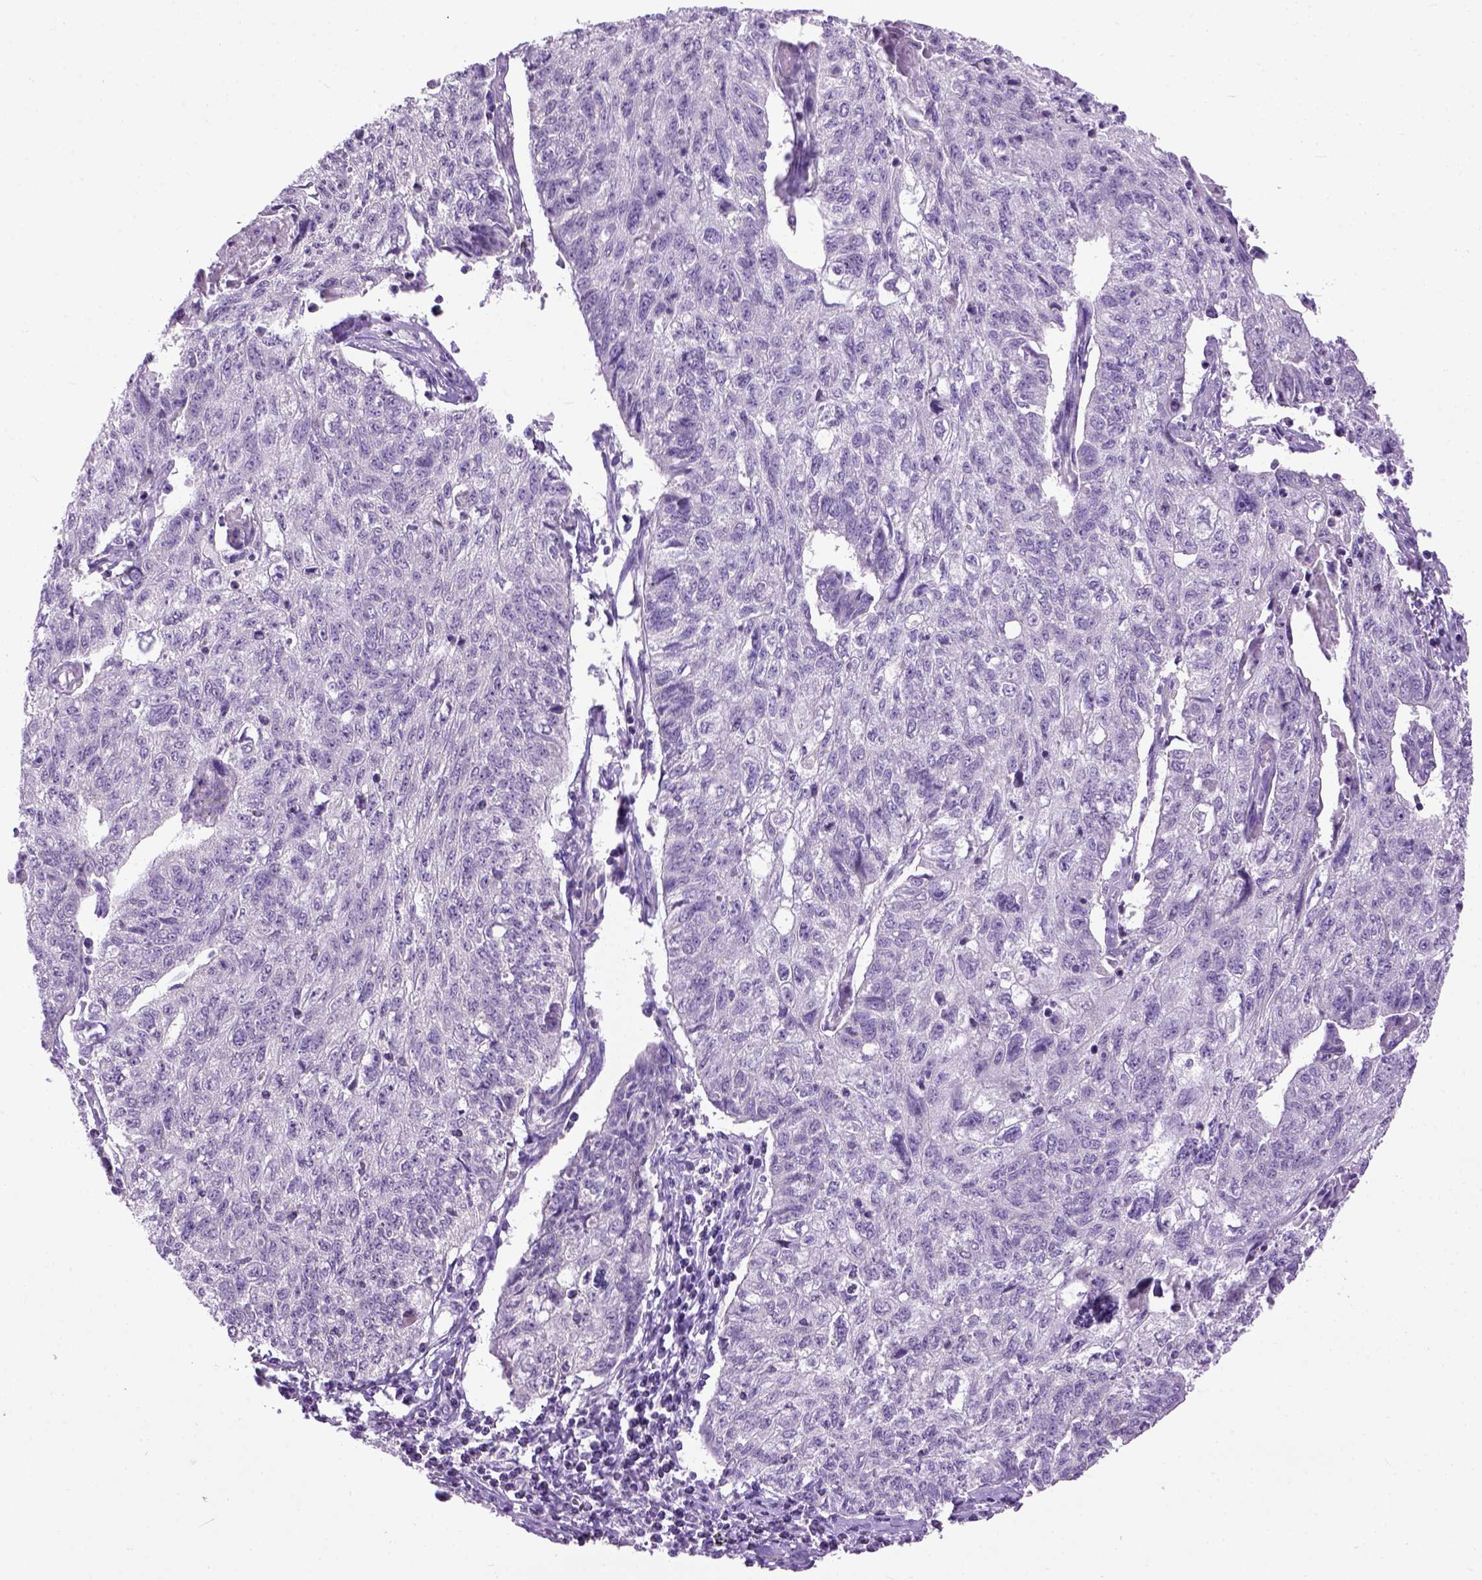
{"staining": {"intensity": "negative", "quantity": "none", "location": "none"}, "tissue": "lung cancer", "cell_type": "Tumor cells", "image_type": "cancer", "snomed": [{"axis": "morphology", "description": "Normal morphology"}, {"axis": "morphology", "description": "Aneuploidy"}, {"axis": "morphology", "description": "Squamous cell carcinoma, NOS"}, {"axis": "topography", "description": "Lymph node"}, {"axis": "topography", "description": "Lung"}], "caption": "The micrograph reveals no staining of tumor cells in lung cancer (squamous cell carcinoma).", "gene": "MAPT", "patient": {"sex": "female", "age": 76}}